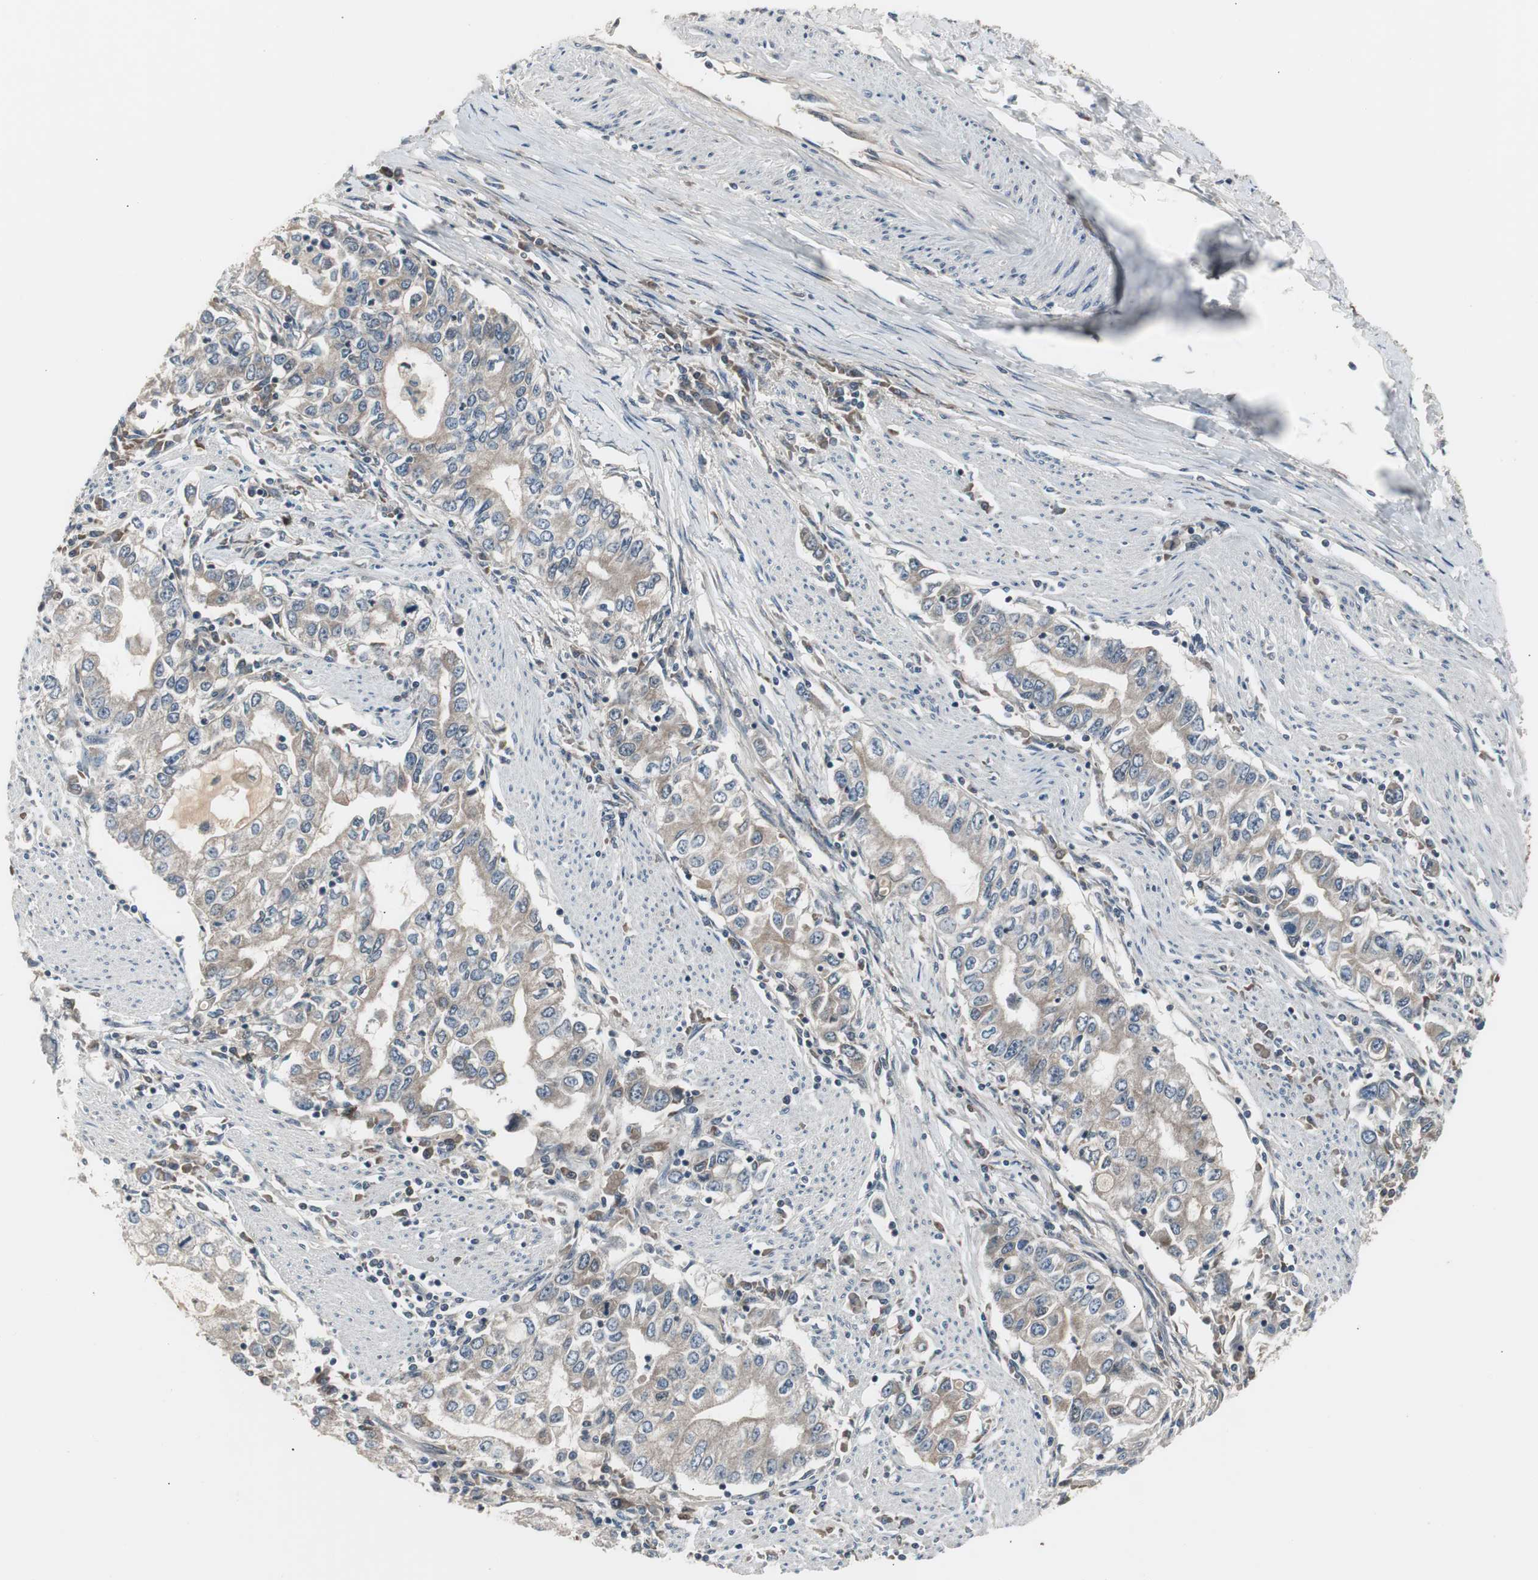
{"staining": {"intensity": "weak", "quantity": ">75%", "location": "cytoplasmic/membranous"}, "tissue": "stomach cancer", "cell_type": "Tumor cells", "image_type": "cancer", "snomed": [{"axis": "morphology", "description": "Adenocarcinoma, NOS"}, {"axis": "topography", "description": "Stomach, lower"}], "caption": "Immunohistochemical staining of human stomach cancer (adenocarcinoma) exhibits low levels of weak cytoplasmic/membranous positivity in about >75% of tumor cells.", "gene": "ZMPSTE24", "patient": {"sex": "female", "age": 72}}